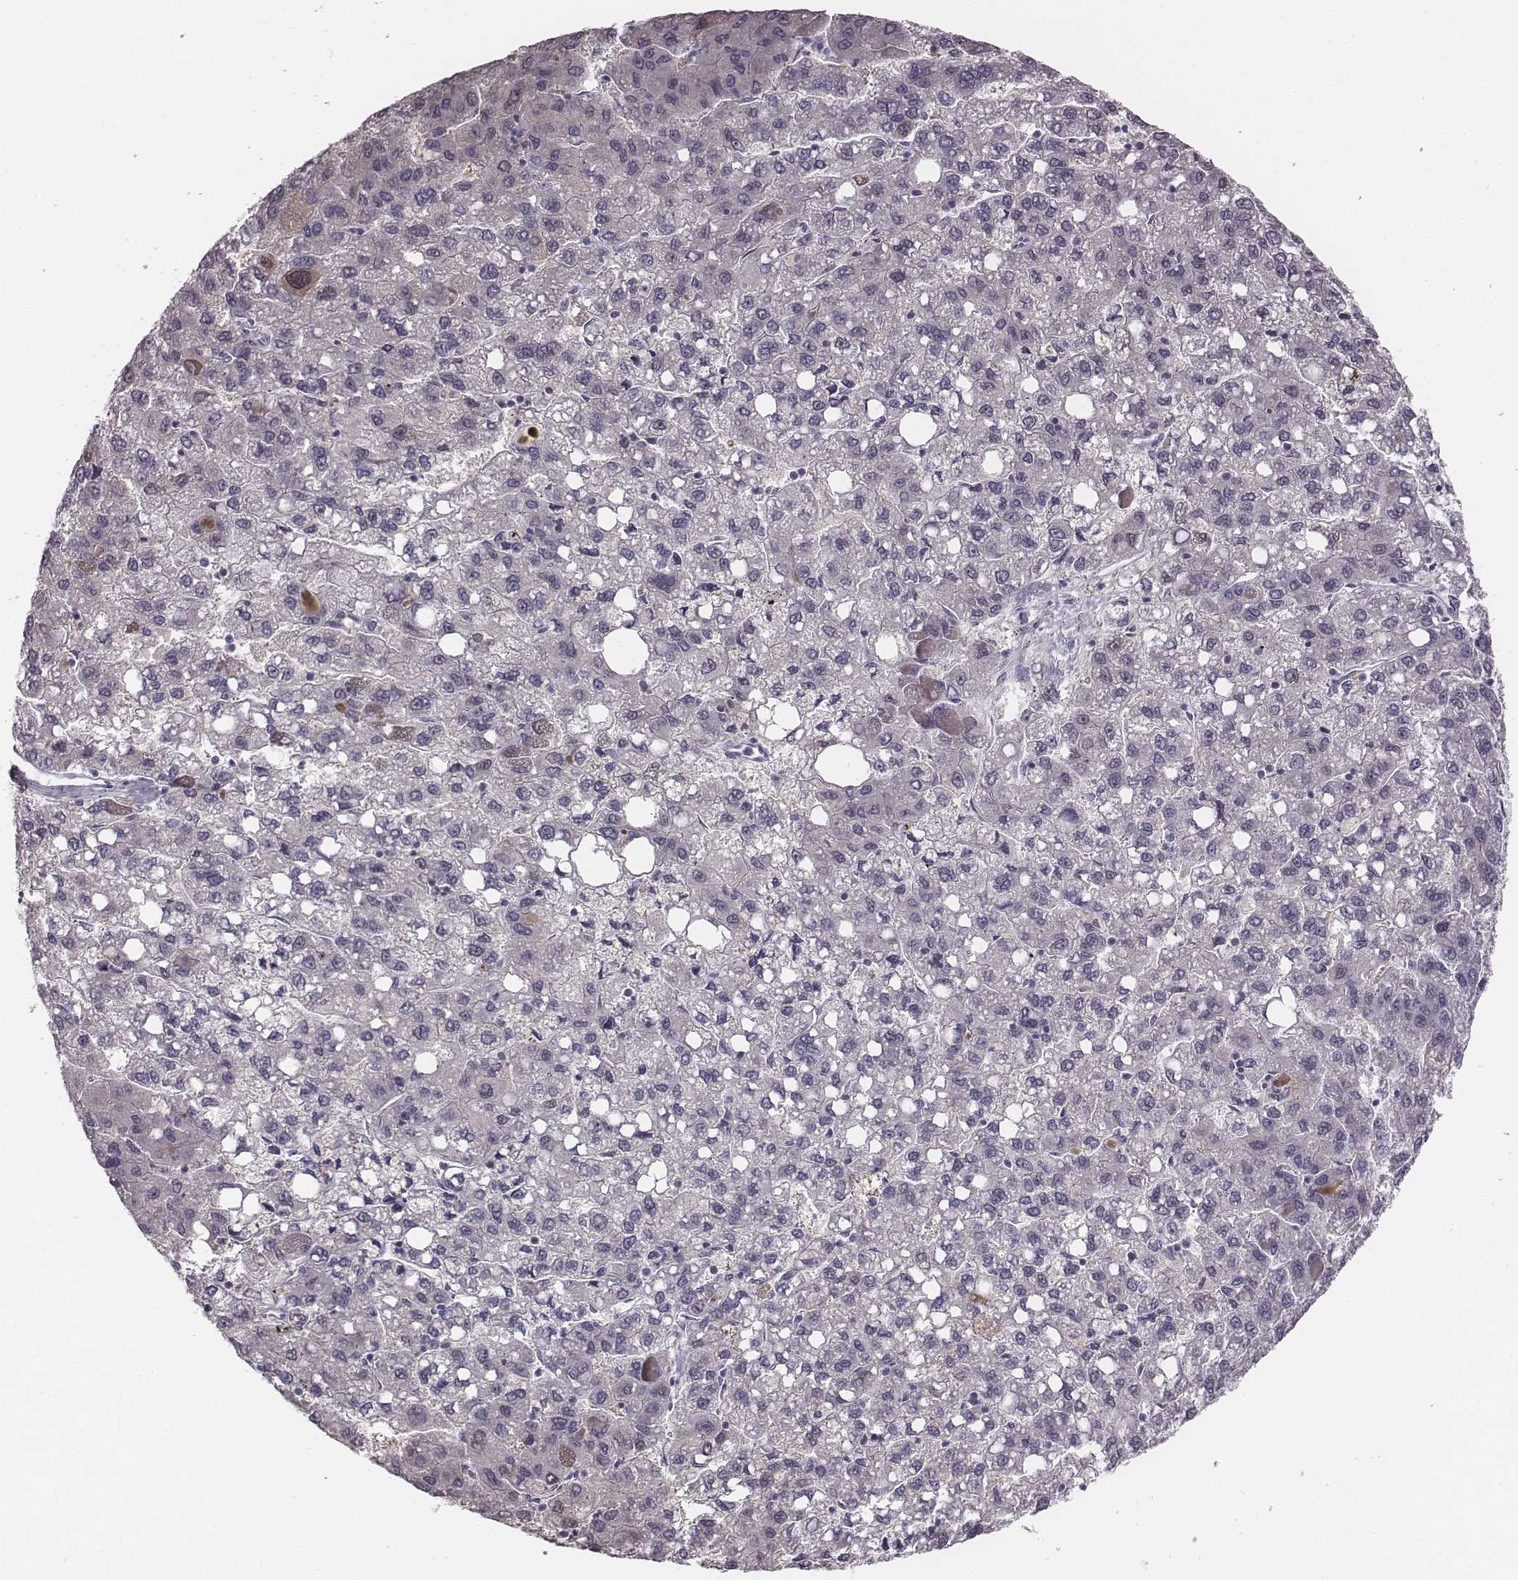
{"staining": {"intensity": "negative", "quantity": "none", "location": "none"}, "tissue": "liver cancer", "cell_type": "Tumor cells", "image_type": "cancer", "snomed": [{"axis": "morphology", "description": "Carcinoma, Hepatocellular, NOS"}, {"axis": "topography", "description": "Liver"}], "caption": "This is an IHC micrograph of human hepatocellular carcinoma (liver). There is no expression in tumor cells.", "gene": "CRISP1", "patient": {"sex": "female", "age": 82}}